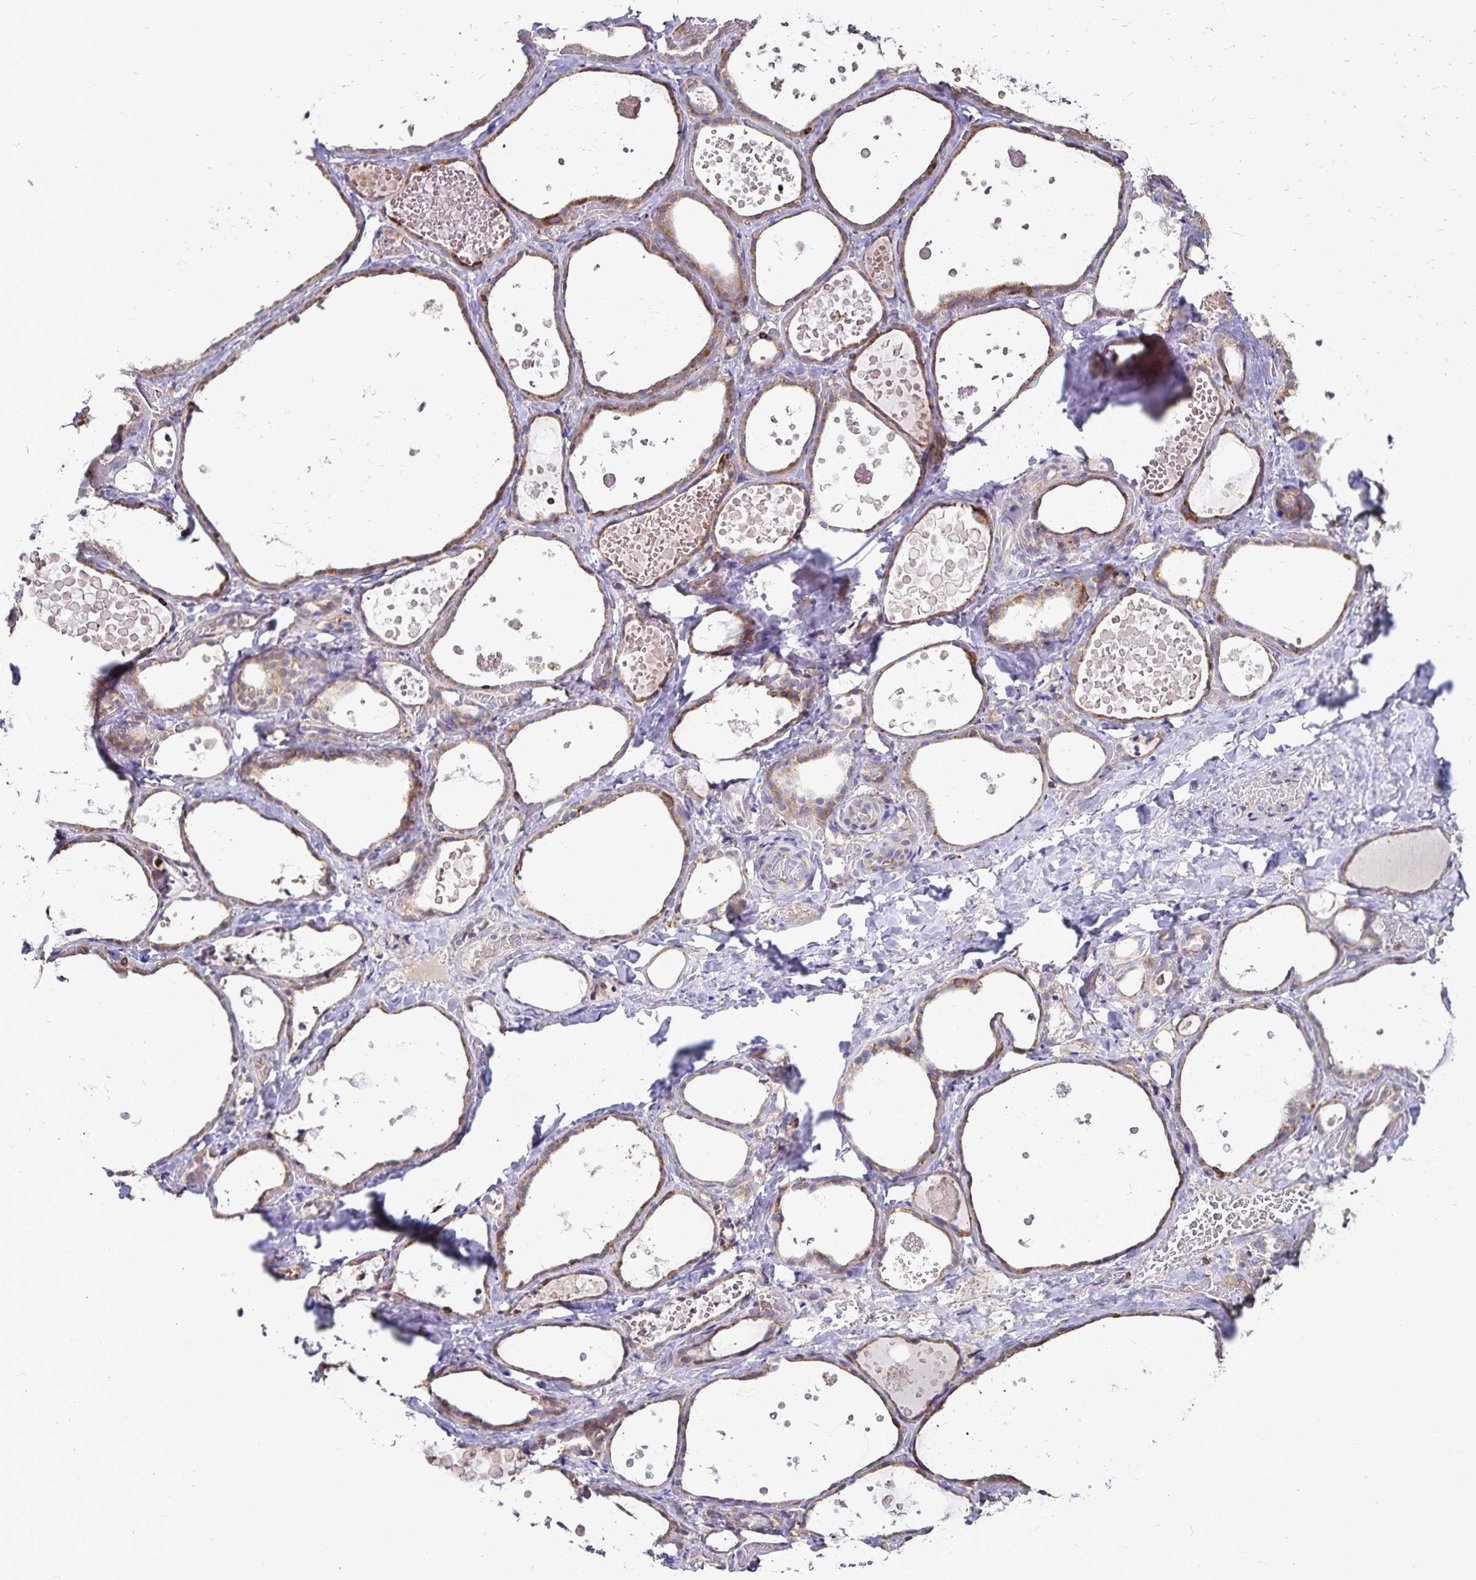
{"staining": {"intensity": "moderate", "quantity": "25%-75%", "location": "cytoplasmic/membranous"}, "tissue": "thyroid gland", "cell_type": "Glandular cells", "image_type": "normal", "snomed": [{"axis": "morphology", "description": "Normal tissue, NOS"}, {"axis": "topography", "description": "Thyroid gland"}], "caption": "There is medium levels of moderate cytoplasmic/membranous positivity in glandular cells of unremarkable thyroid gland, as demonstrated by immunohistochemical staining (brown color).", "gene": "NAGPA", "patient": {"sex": "female", "age": 56}}